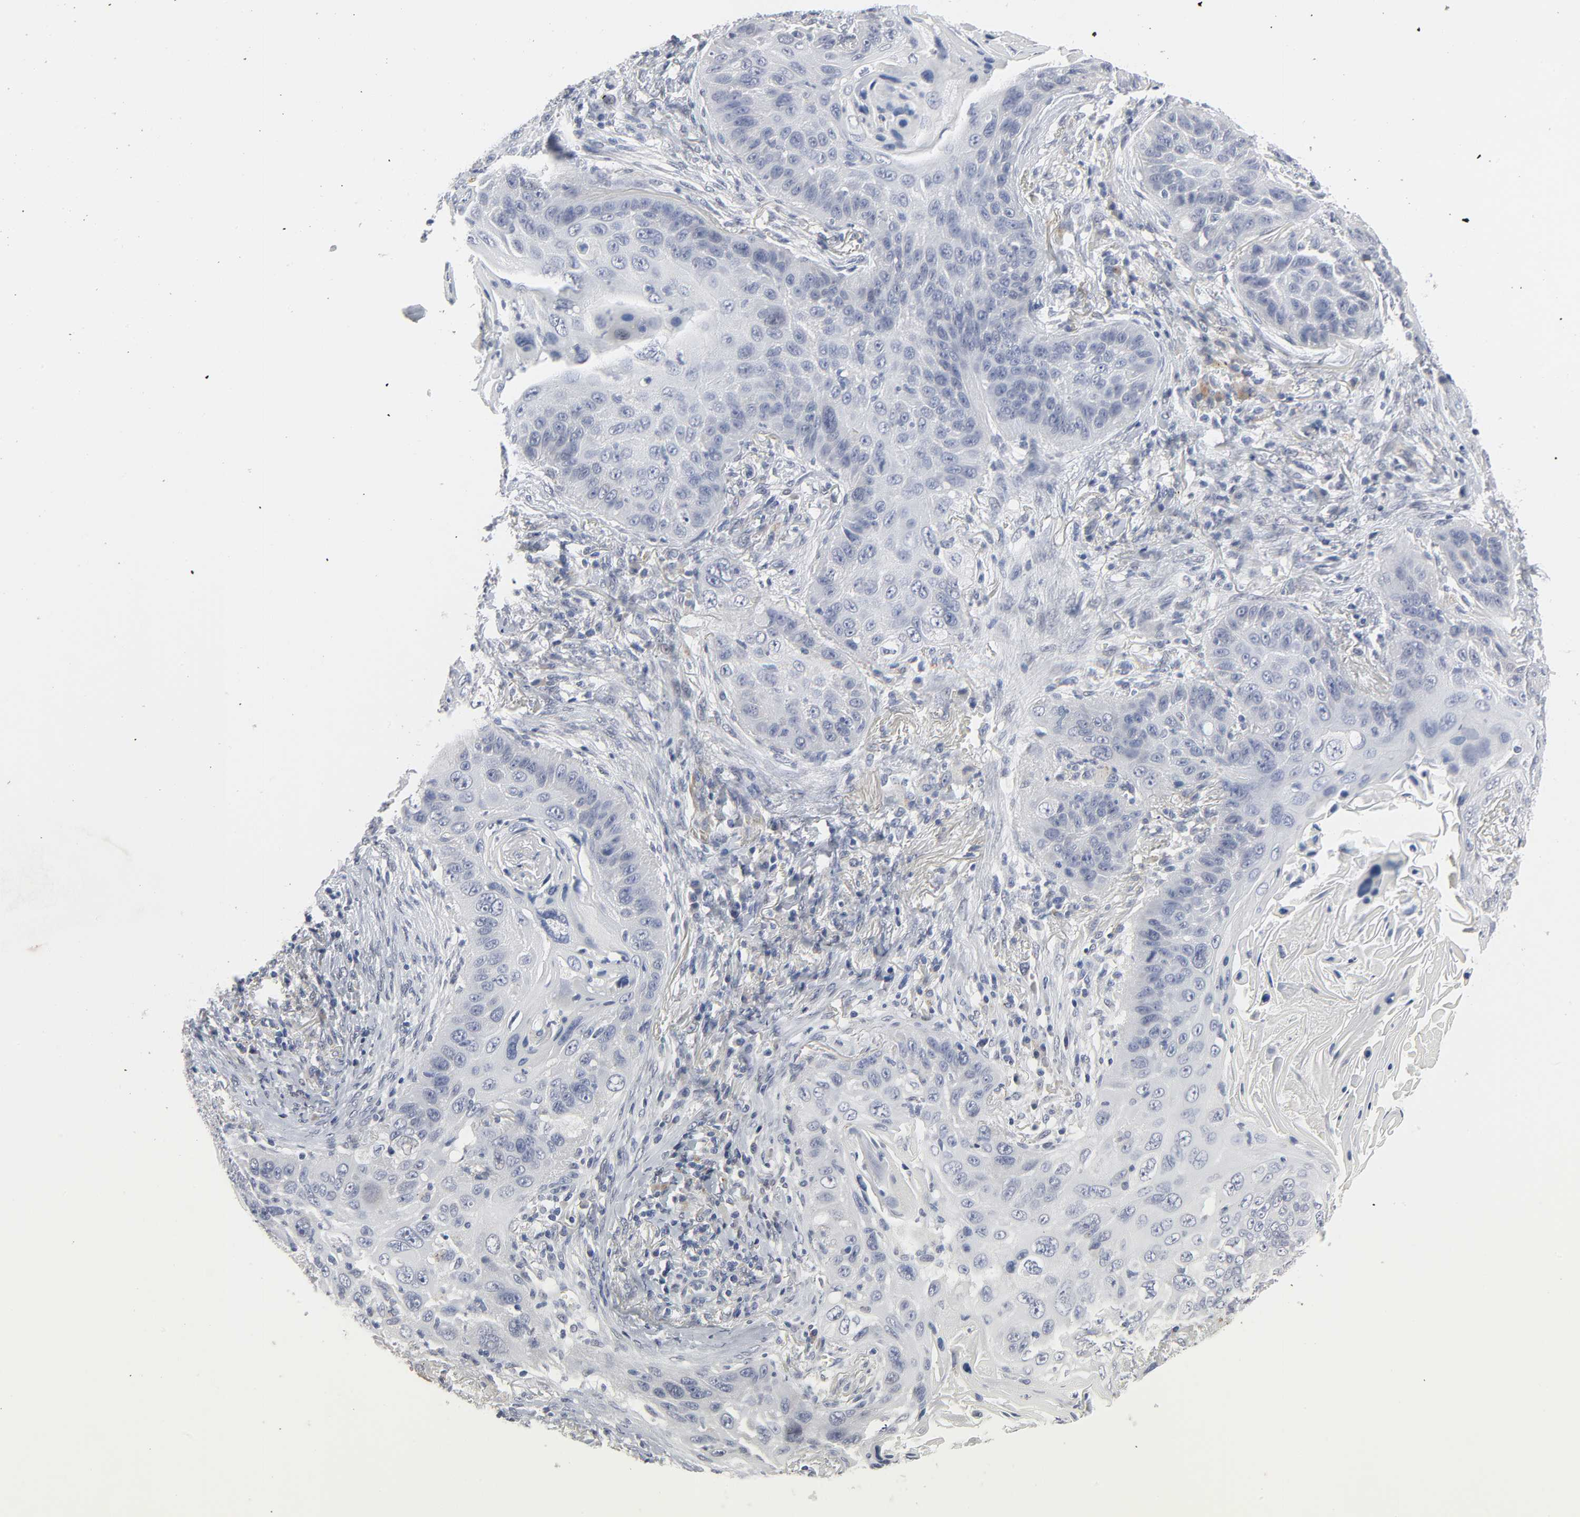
{"staining": {"intensity": "negative", "quantity": "none", "location": "none"}, "tissue": "lung cancer", "cell_type": "Tumor cells", "image_type": "cancer", "snomed": [{"axis": "morphology", "description": "Squamous cell carcinoma, NOS"}, {"axis": "topography", "description": "Lung"}], "caption": "Tumor cells are negative for brown protein staining in lung cancer.", "gene": "SALL2", "patient": {"sex": "female", "age": 67}}